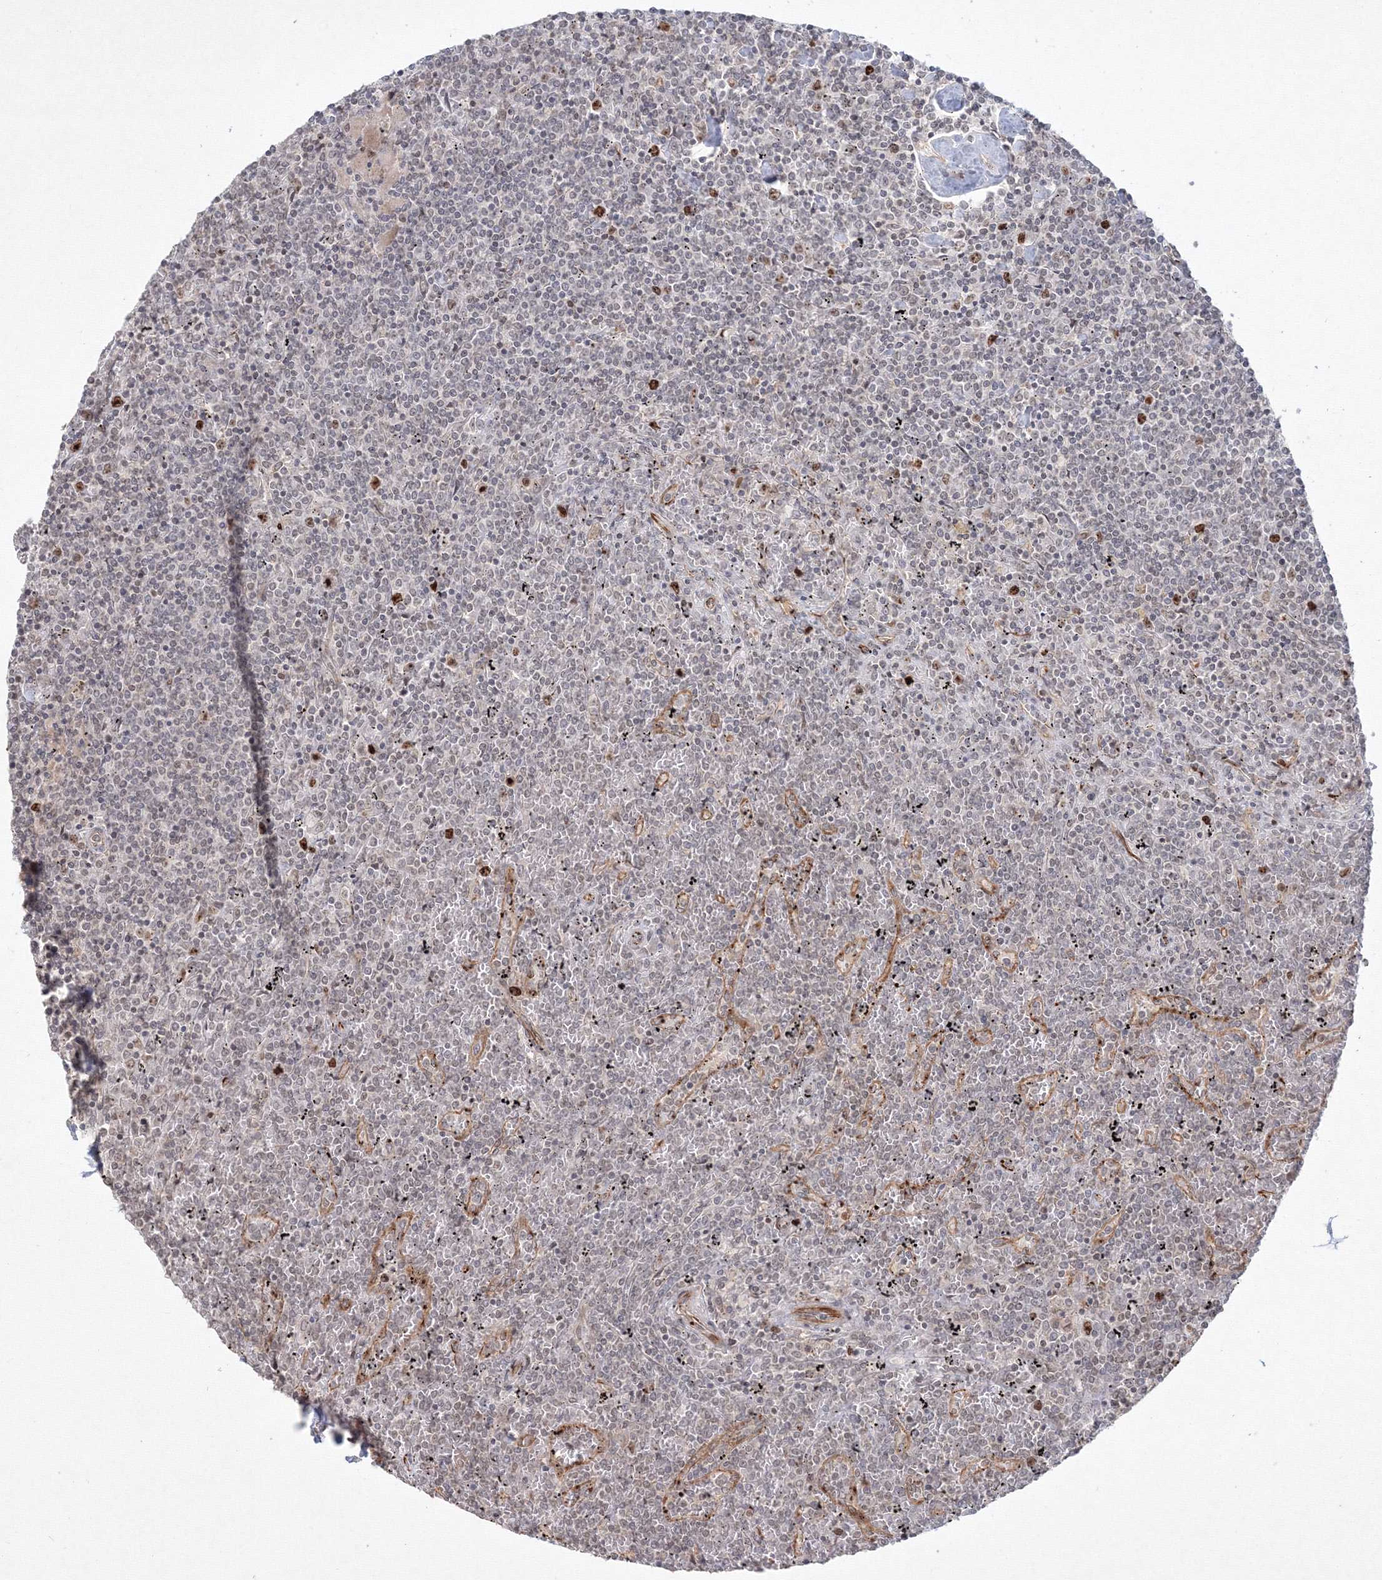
{"staining": {"intensity": "negative", "quantity": "none", "location": "none"}, "tissue": "lymphoma", "cell_type": "Tumor cells", "image_type": "cancer", "snomed": [{"axis": "morphology", "description": "Malignant lymphoma, non-Hodgkin's type, Low grade"}, {"axis": "topography", "description": "Spleen"}], "caption": "Tumor cells are negative for brown protein staining in malignant lymphoma, non-Hodgkin's type (low-grade).", "gene": "KIF20A", "patient": {"sex": "female", "age": 19}}